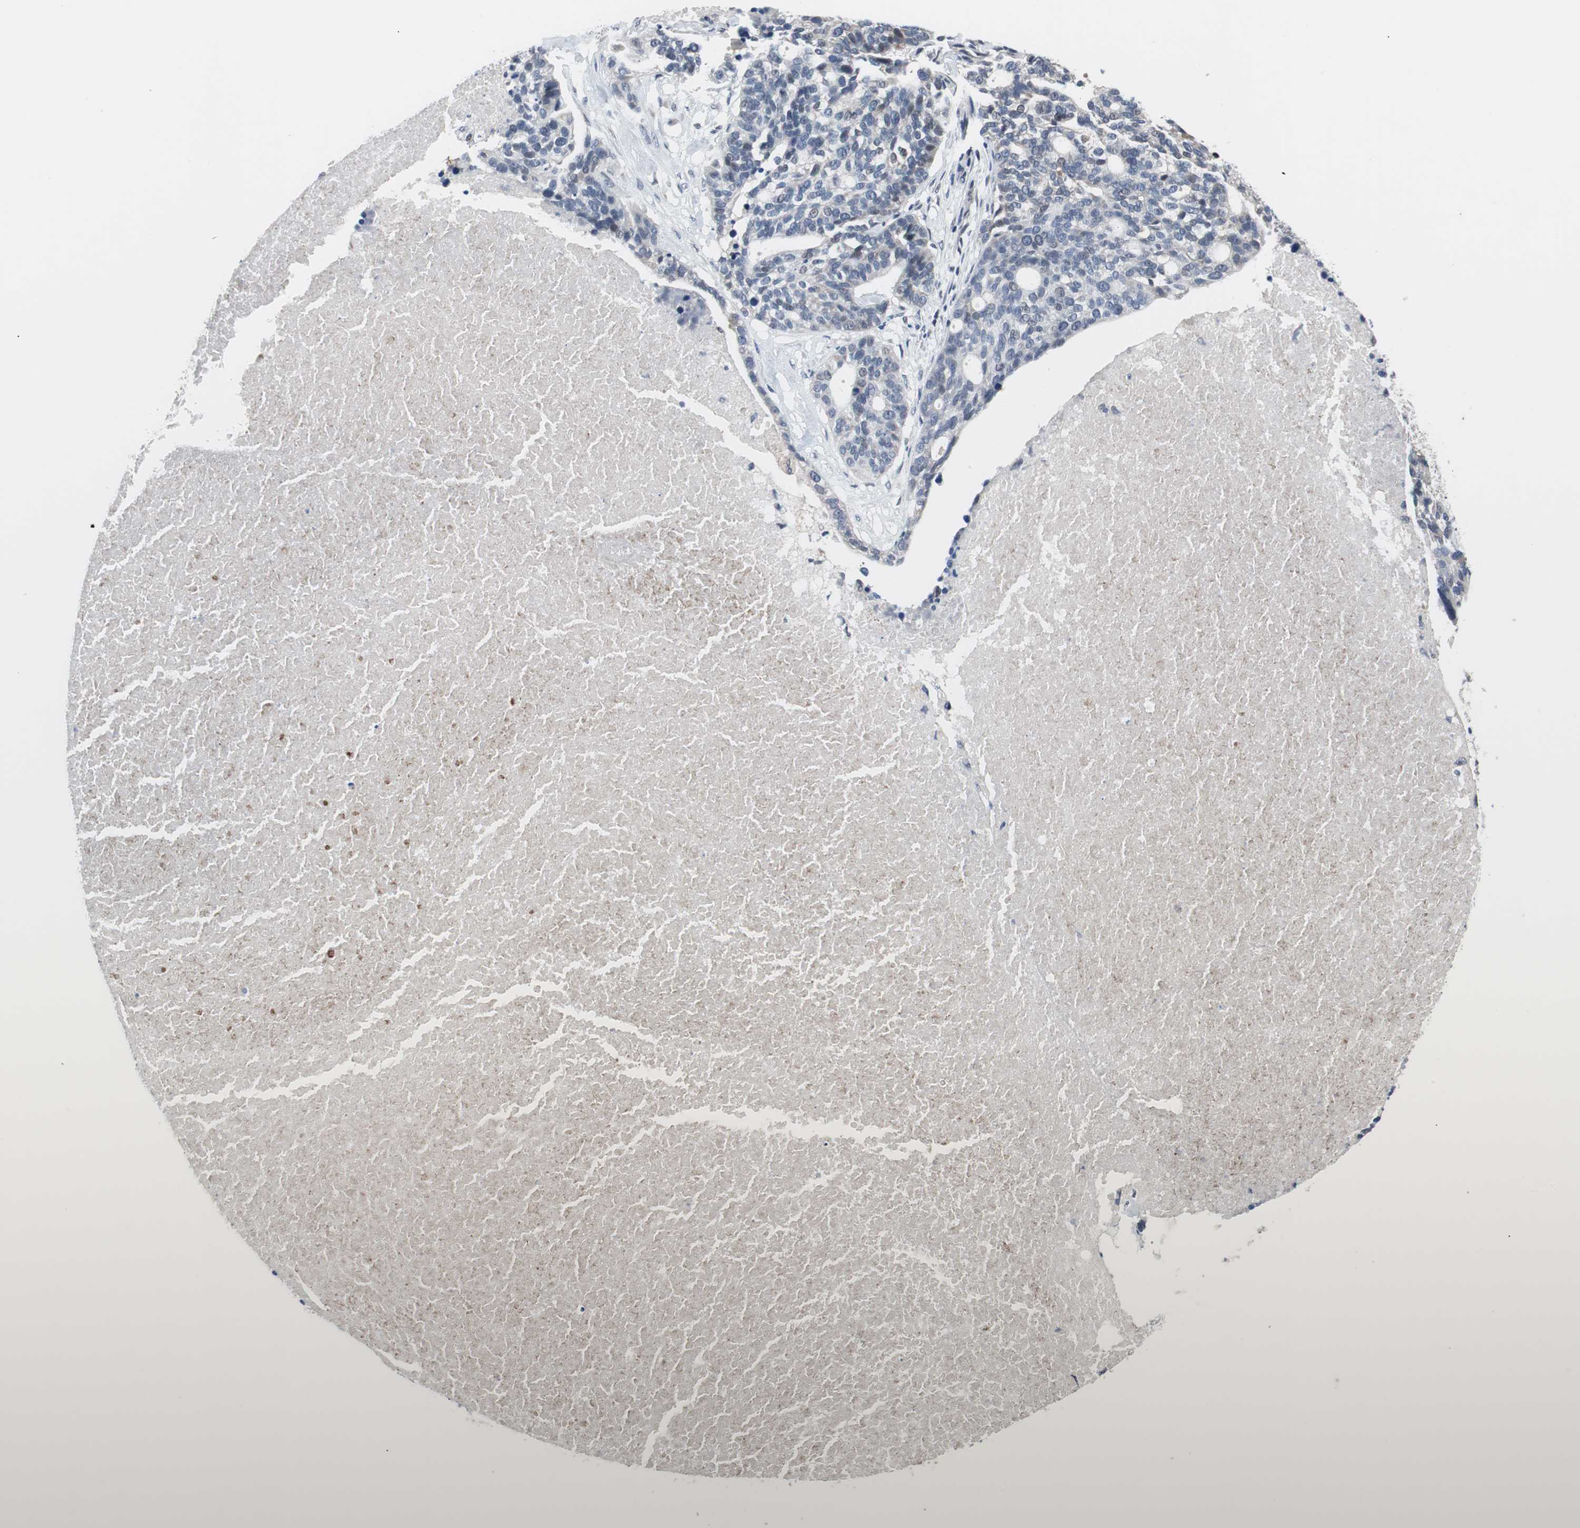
{"staining": {"intensity": "weak", "quantity": "<25%", "location": "nuclear"}, "tissue": "ovarian cancer", "cell_type": "Tumor cells", "image_type": "cancer", "snomed": [{"axis": "morphology", "description": "Cystadenocarcinoma, serous, NOS"}, {"axis": "topography", "description": "Ovary"}], "caption": "There is no significant staining in tumor cells of ovarian serous cystadenocarcinoma.", "gene": "TP63", "patient": {"sex": "female", "age": 59}}